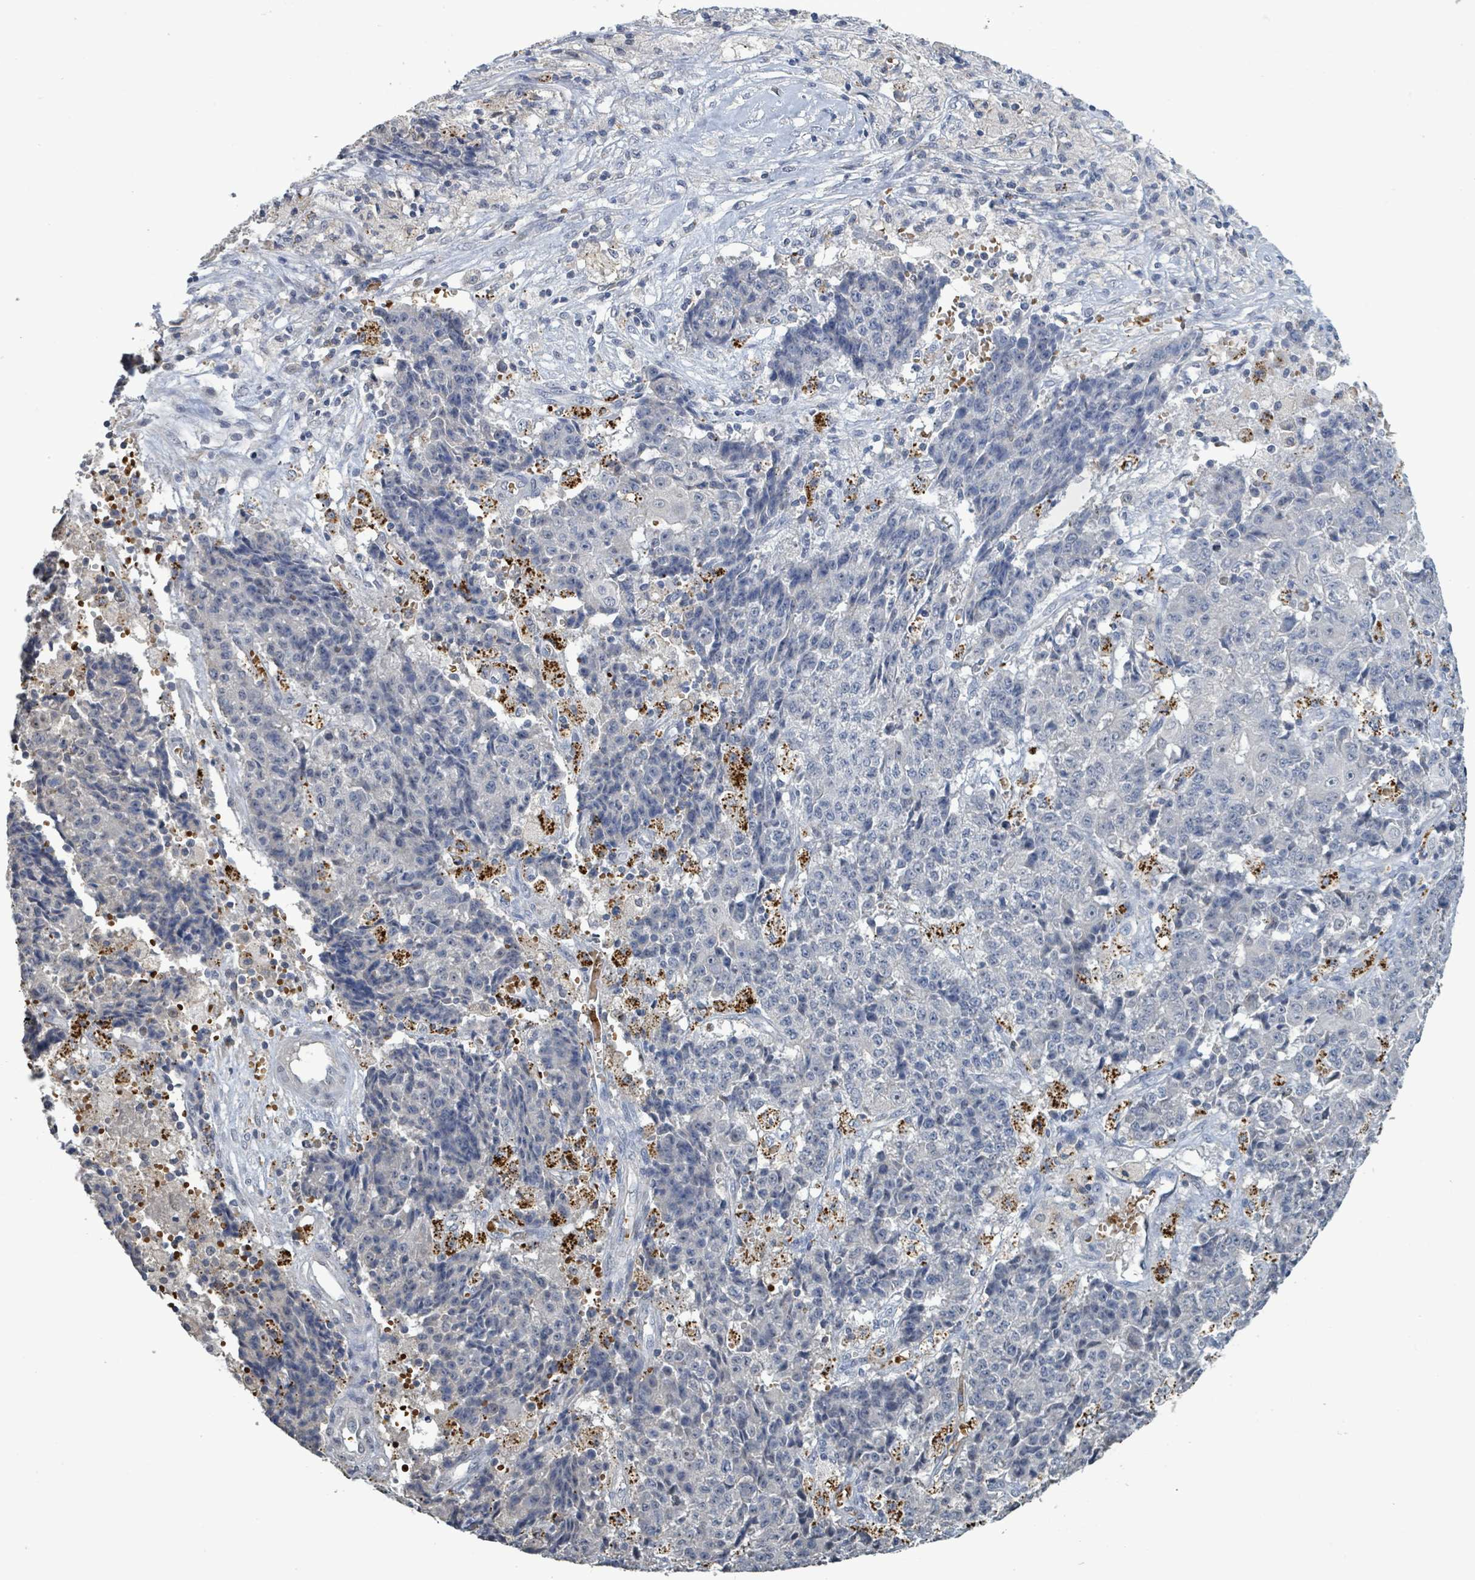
{"staining": {"intensity": "negative", "quantity": "none", "location": "none"}, "tissue": "ovarian cancer", "cell_type": "Tumor cells", "image_type": "cancer", "snomed": [{"axis": "morphology", "description": "Carcinoma, endometroid"}, {"axis": "topography", "description": "Ovary"}], "caption": "This is an immunohistochemistry image of ovarian endometroid carcinoma. There is no expression in tumor cells.", "gene": "SEBOX", "patient": {"sex": "female", "age": 42}}